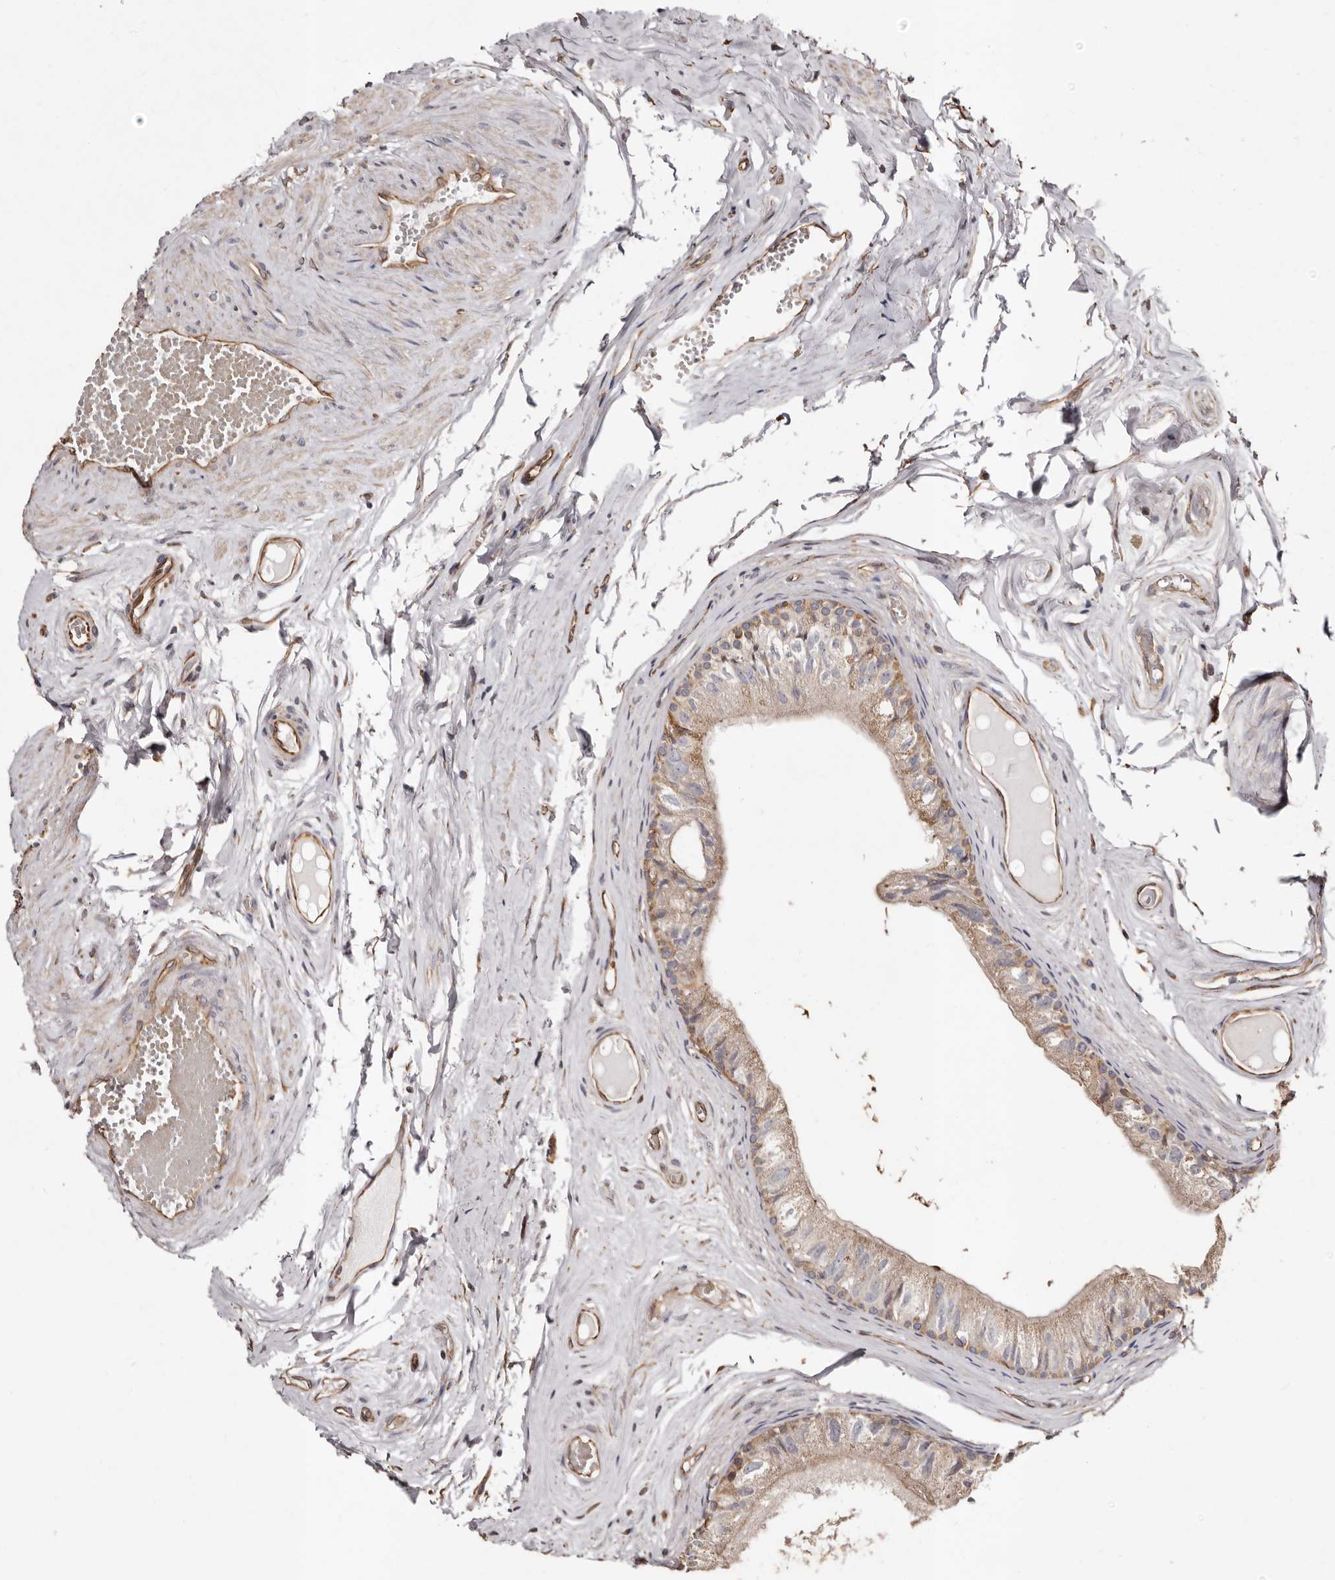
{"staining": {"intensity": "weak", "quantity": ">75%", "location": "cytoplasmic/membranous"}, "tissue": "epididymis", "cell_type": "Glandular cells", "image_type": "normal", "snomed": [{"axis": "morphology", "description": "Normal tissue, NOS"}, {"axis": "topography", "description": "Epididymis"}], "caption": "This histopathology image shows IHC staining of normal human epididymis, with low weak cytoplasmic/membranous staining in approximately >75% of glandular cells.", "gene": "MACC1", "patient": {"sex": "male", "age": 79}}